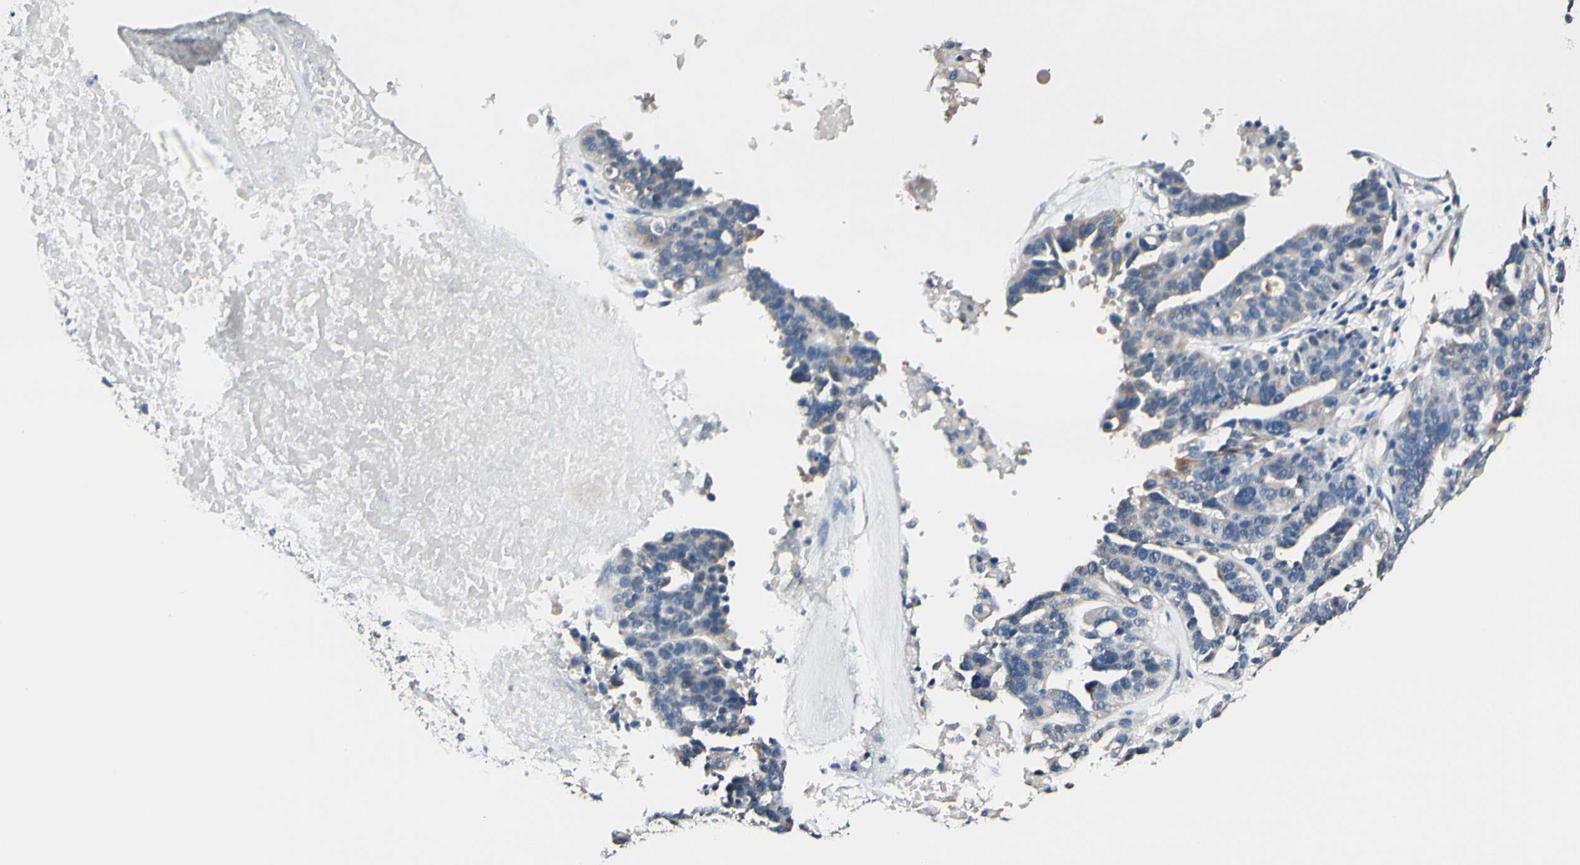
{"staining": {"intensity": "weak", "quantity": "<25%", "location": "cytoplasmic/membranous"}, "tissue": "ovarian cancer", "cell_type": "Tumor cells", "image_type": "cancer", "snomed": [{"axis": "morphology", "description": "Cystadenocarcinoma, serous, NOS"}, {"axis": "topography", "description": "Ovary"}], "caption": "Tumor cells show no significant expression in ovarian serous cystadenocarcinoma. Brightfield microscopy of immunohistochemistry stained with DAB (3,3'-diaminobenzidine) (brown) and hematoxylin (blue), captured at high magnification.", "gene": "DUSP12", "patient": {"sex": "female", "age": 59}}